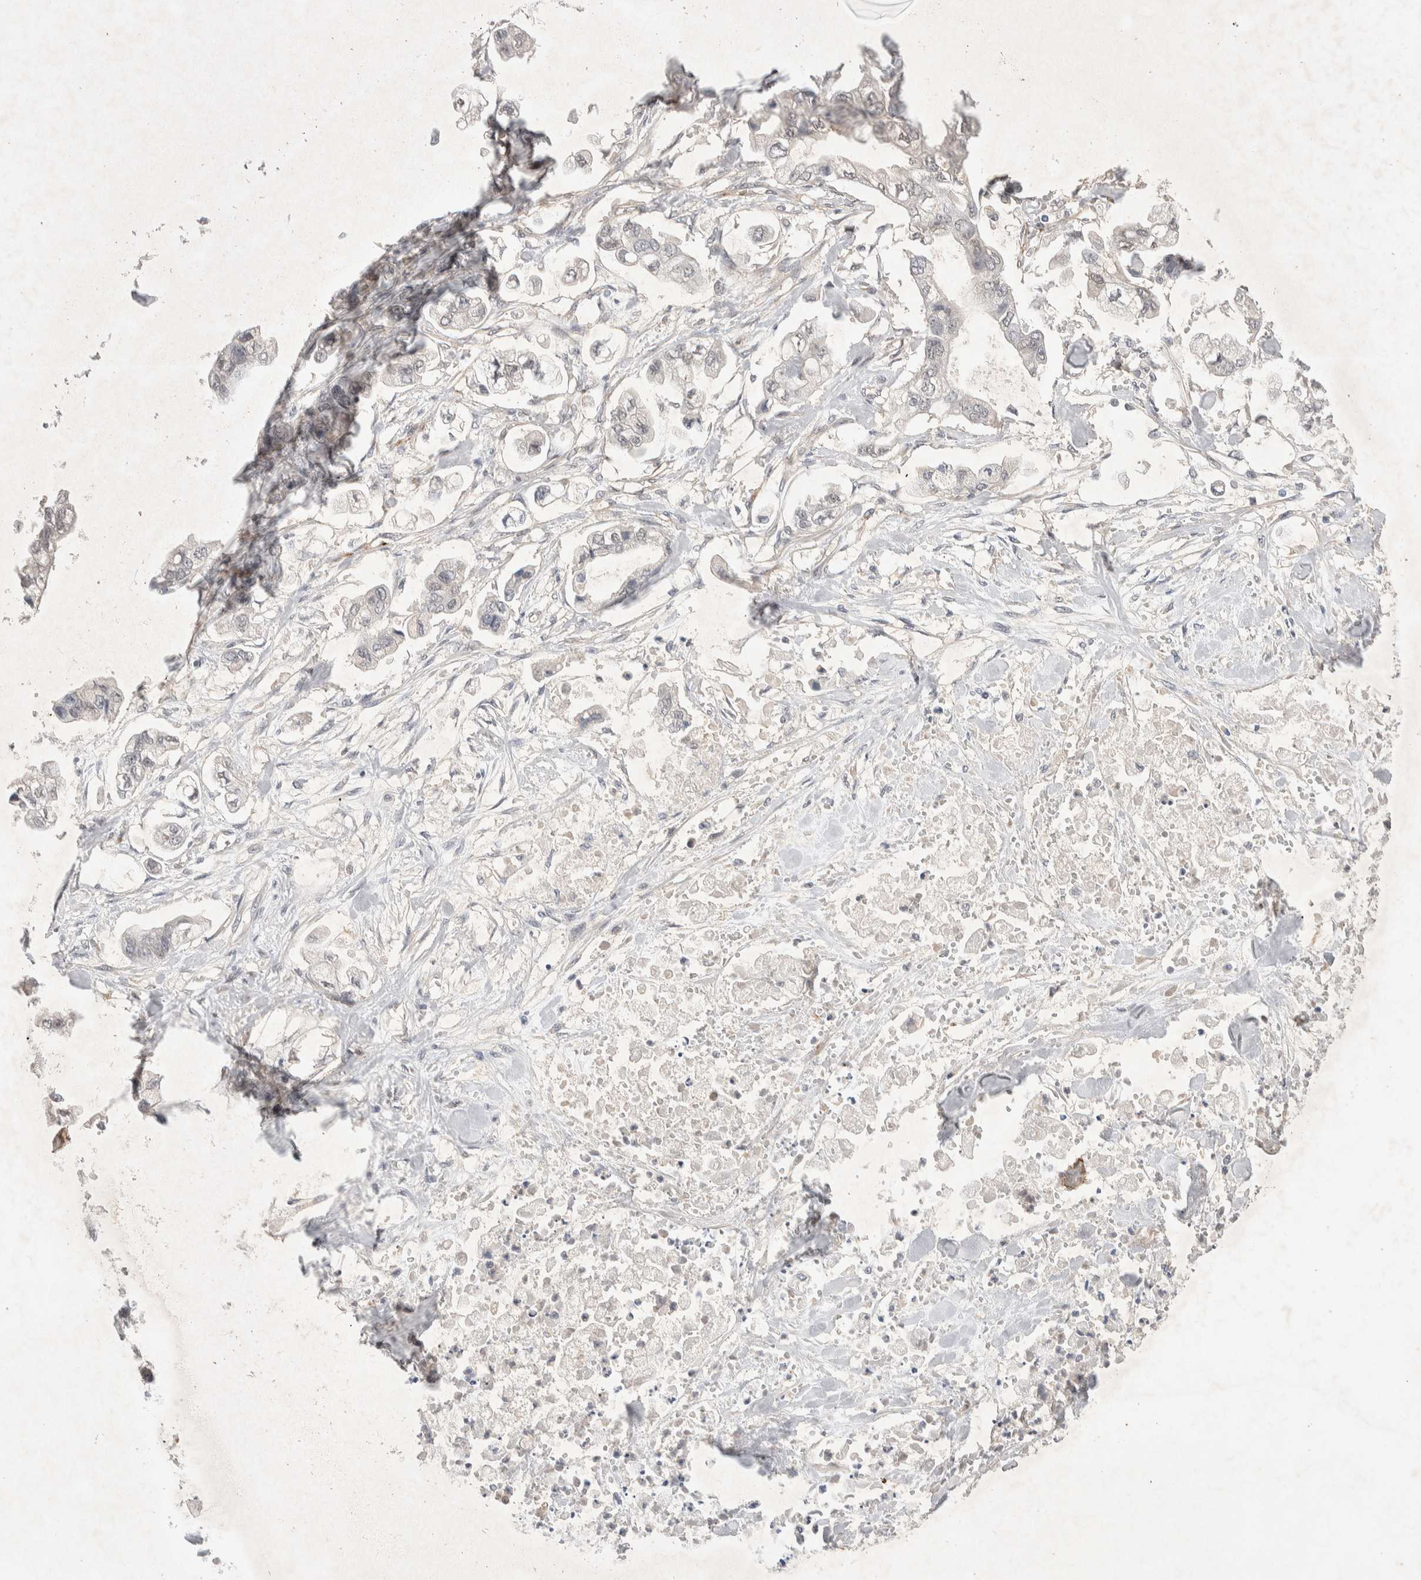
{"staining": {"intensity": "negative", "quantity": "none", "location": "none"}, "tissue": "stomach cancer", "cell_type": "Tumor cells", "image_type": "cancer", "snomed": [{"axis": "morphology", "description": "Normal tissue, NOS"}, {"axis": "morphology", "description": "Adenocarcinoma, NOS"}, {"axis": "topography", "description": "Stomach"}], "caption": "Histopathology image shows no protein positivity in tumor cells of stomach cancer tissue. Nuclei are stained in blue.", "gene": "ZNF704", "patient": {"sex": "male", "age": 62}}